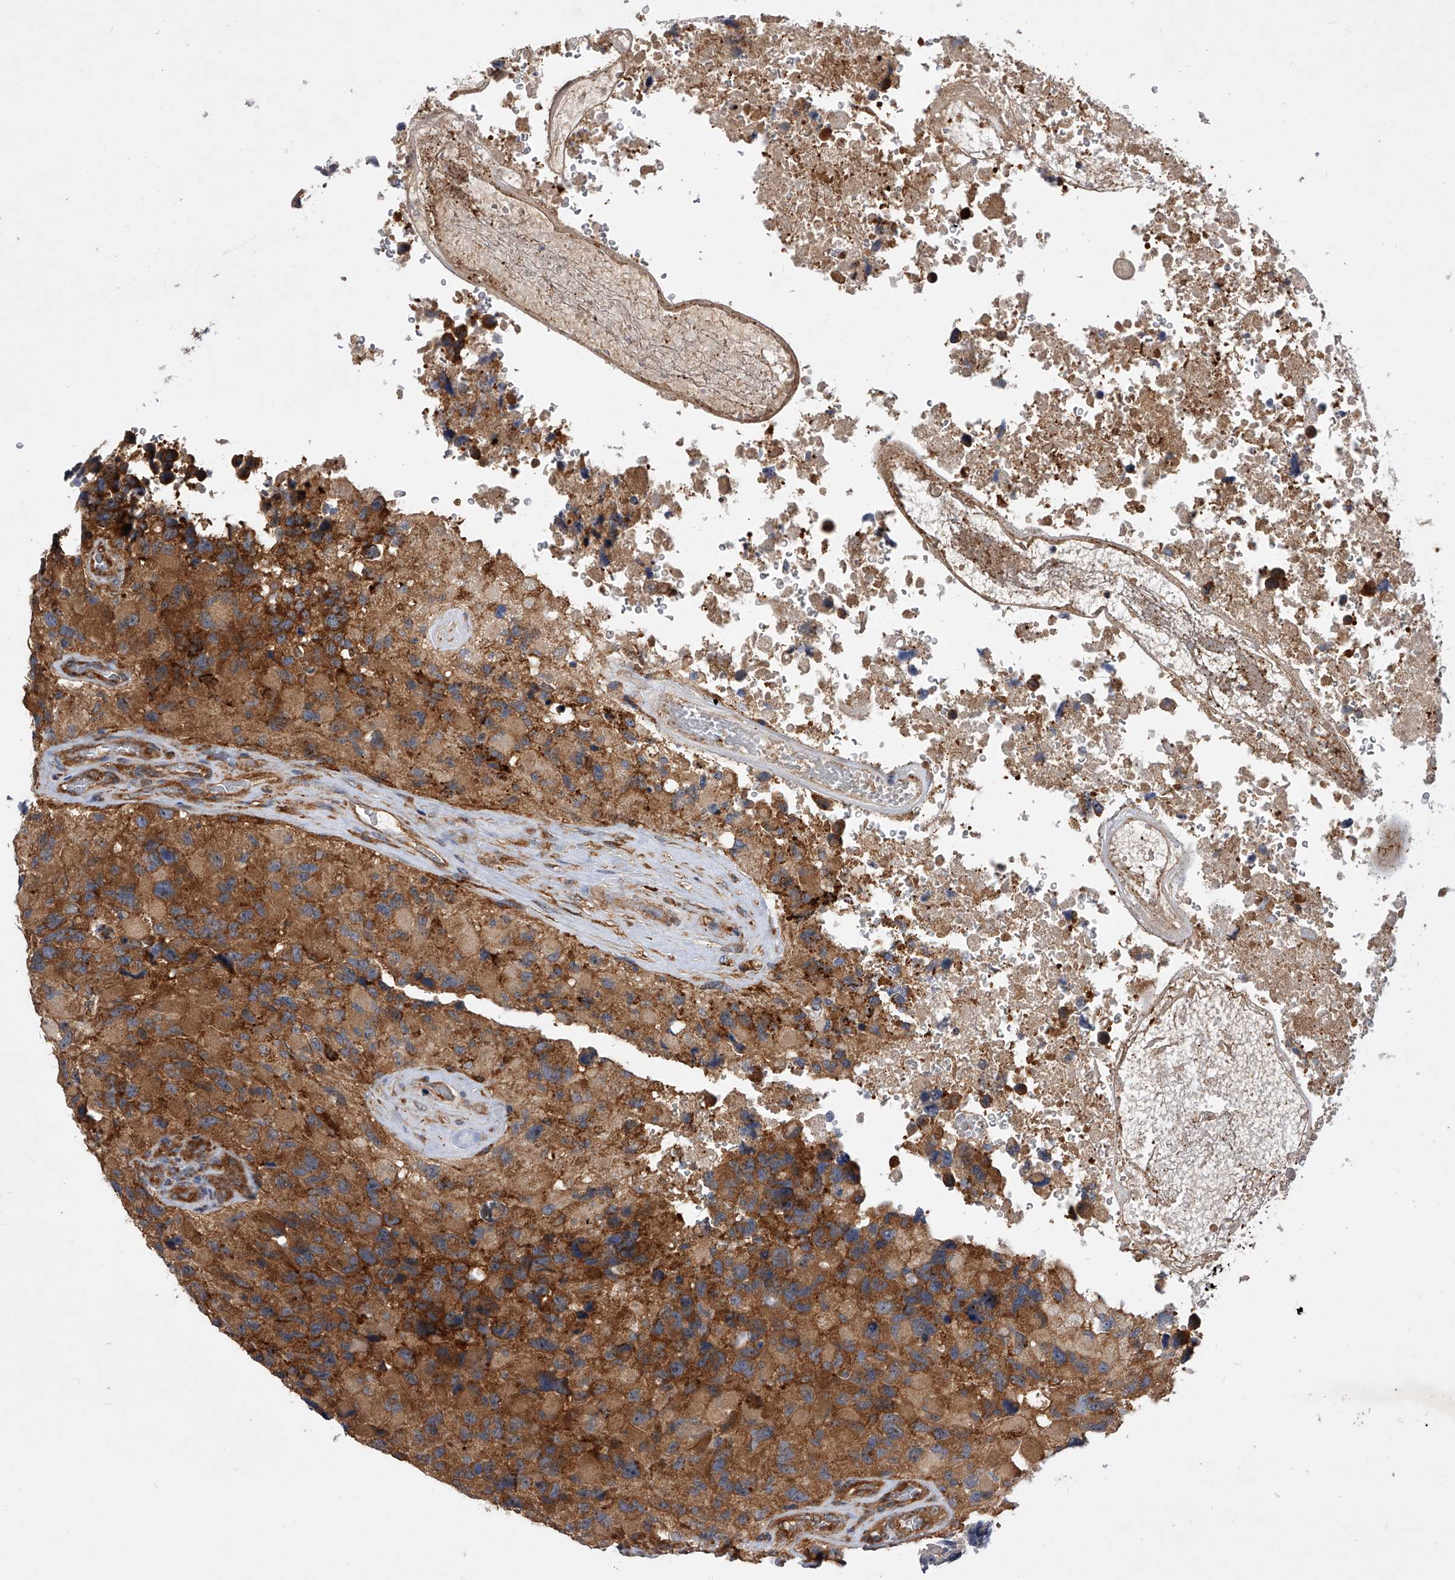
{"staining": {"intensity": "strong", "quantity": ">75%", "location": "cytoplasmic/membranous"}, "tissue": "glioma", "cell_type": "Tumor cells", "image_type": "cancer", "snomed": [{"axis": "morphology", "description": "Glioma, malignant, High grade"}, {"axis": "topography", "description": "Brain"}], "caption": "A high amount of strong cytoplasmic/membranous expression is identified in approximately >75% of tumor cells in glioma tissue.", "gene": "CFAP410", "patient": {"sex": "male", "age": 69}}